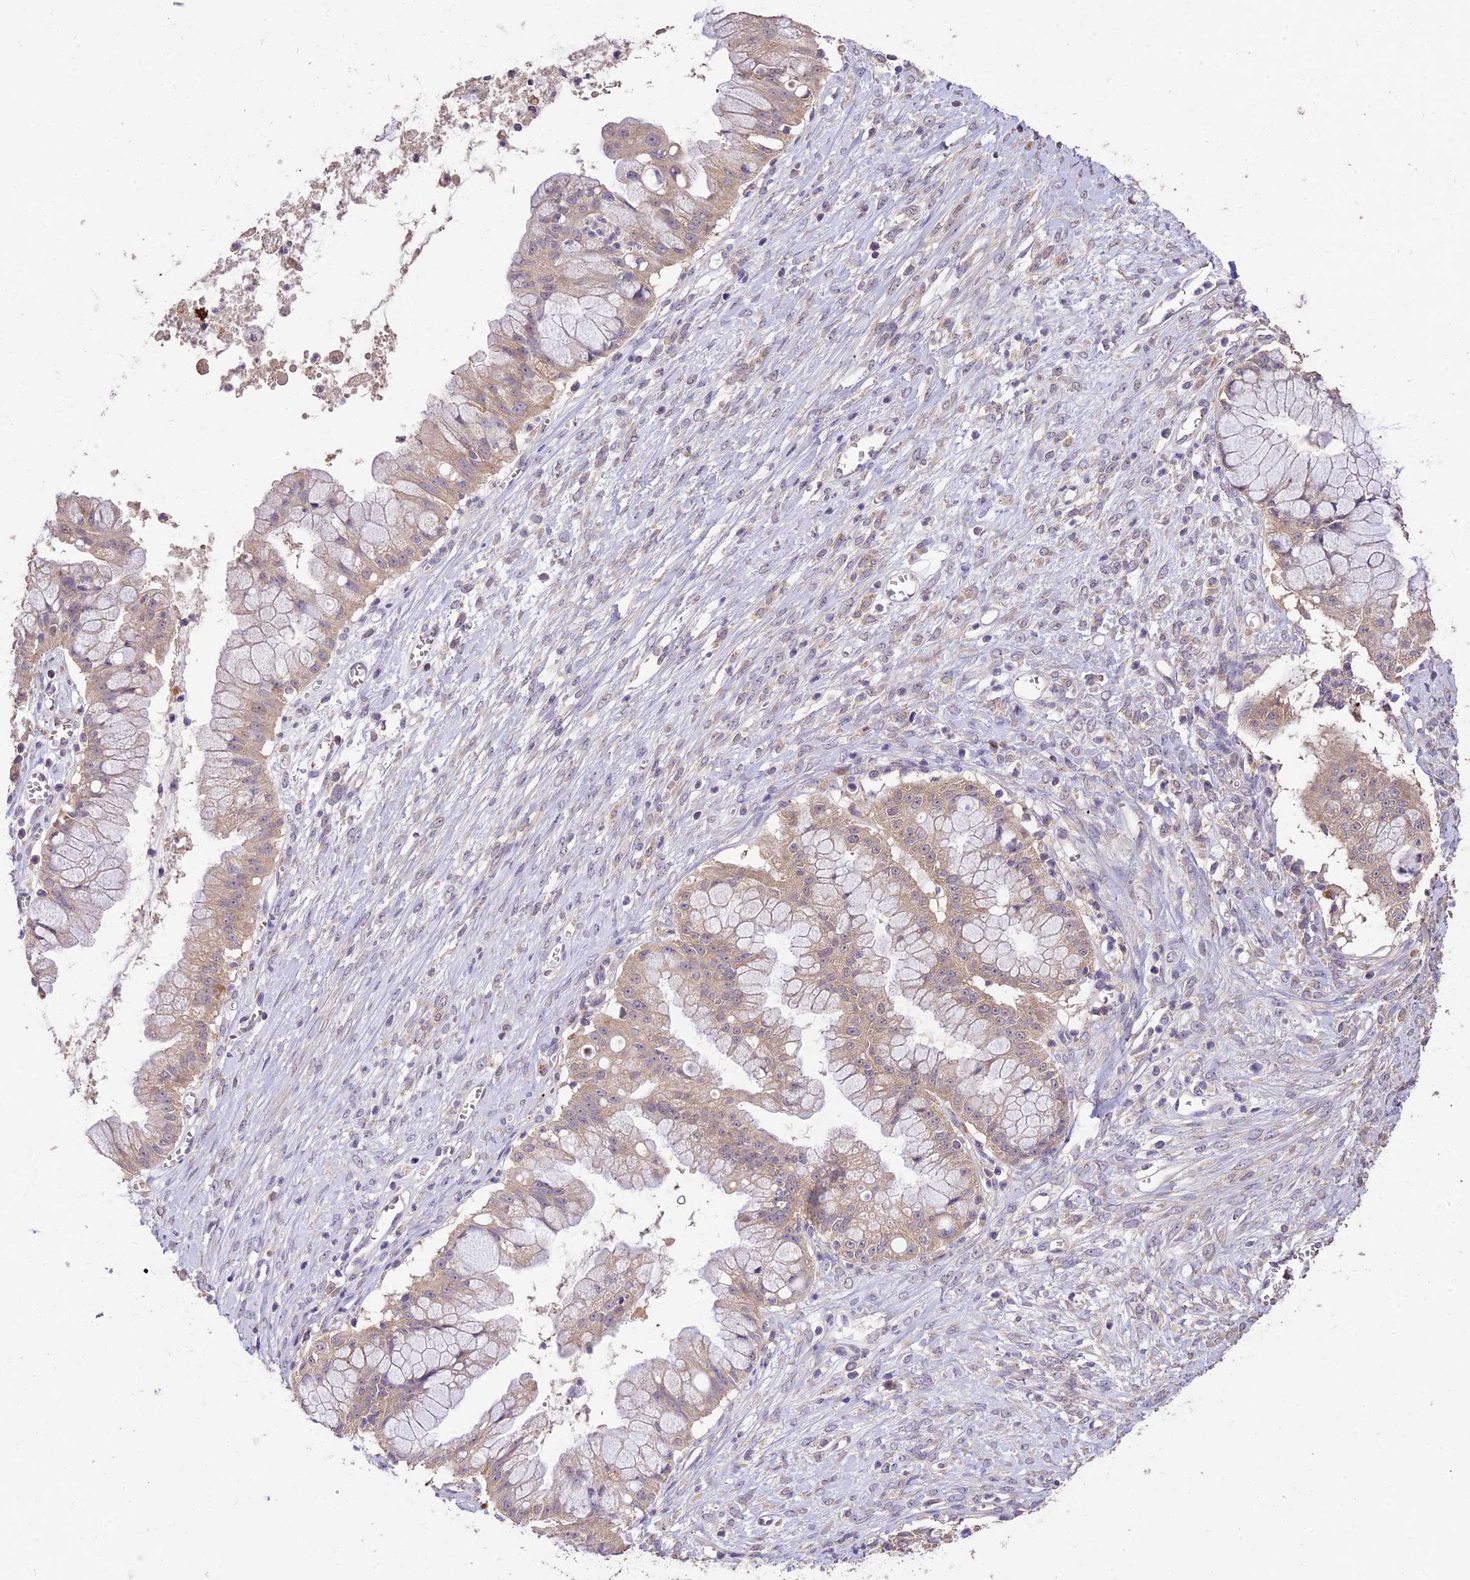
{"staining": {"intensity": "weak", "quantity": ">75%", "location": "cytoplasmic/membranous"}, "tissue": "ovarian cancer", "cell_type": "Tumor cells", "image_type": "cancer", "snomed": [{"axis": "morphology", "description": "Cystadenocarcinoma, mucinous, NOS"}, {"axis": "topography", "description": "Ovary"}], "caption": "High-magnification brightfield microscopy of mucinous cystadenocarcinoma (ovarian) stained with DAB (brown) and counterstained with hematoxylin (blue). tumor cells exhibit weak cytoplasmic/membranous expression is identified in approximately>75% of cells.", "gene": "SDHD", "patient": {"sex": "female", "age": 70}}